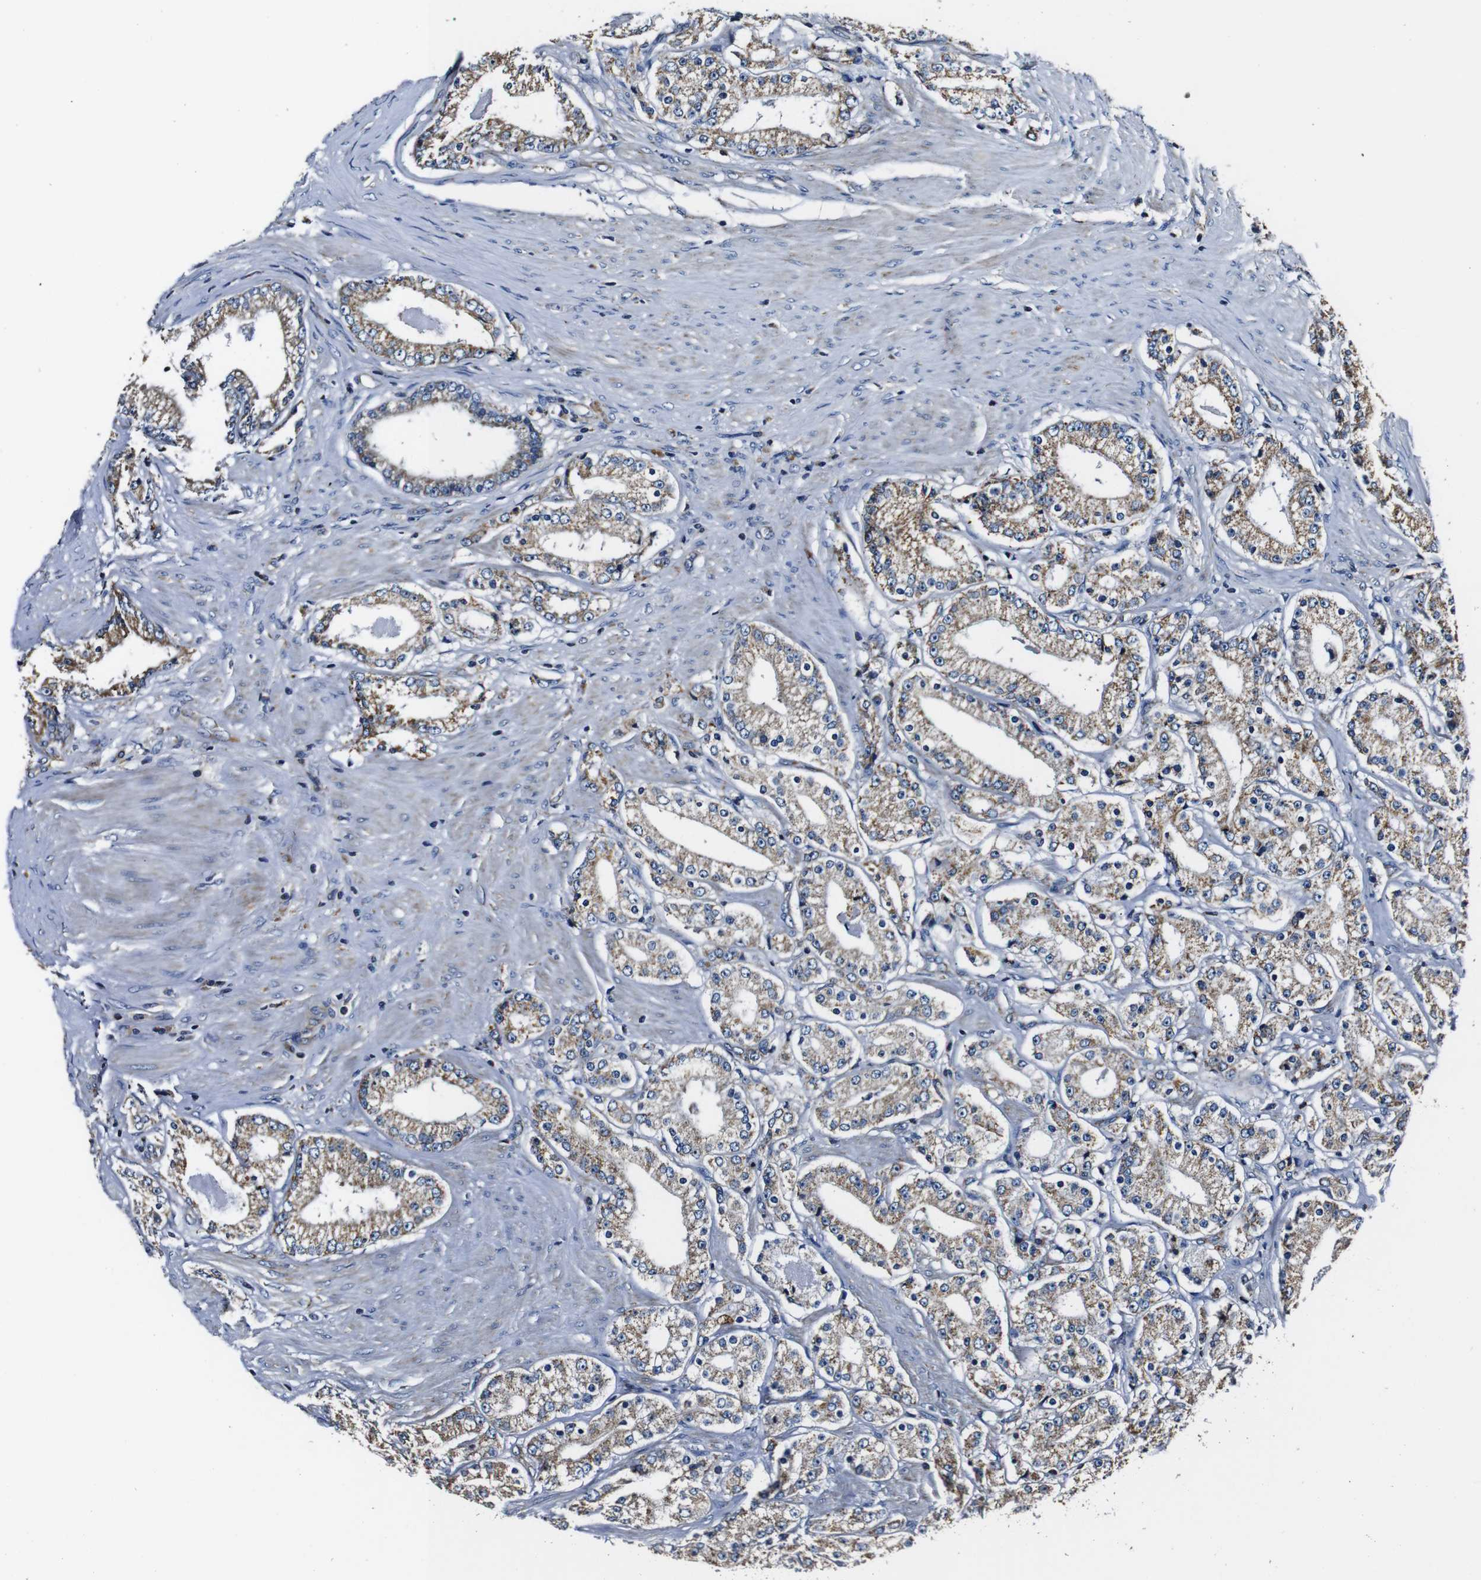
{"staining": {"intensity": "weak", "quantity": "25%-75%", "location": "cytoplasmic/membranous"}, "tissue": "prostate cancer", "cell_type": "Tumor cells", "image_type": "cancer", "snomed": [{"axis": "morphology", "description": "Adenocarcinoma, Low grade"}, {"axis": "topography", "description": "Prostate"}], "caption": "Brown immunohistochemical staining in human prostate low-grade adenocarcinoma shows weak cytoplasmic/membranous staining in about 25%-75% of tumor cells. (DAB IHC with brightfield microscopy, high magnification).", "gene": "HK1", "patient": {"sex": "male", "age": 63}}